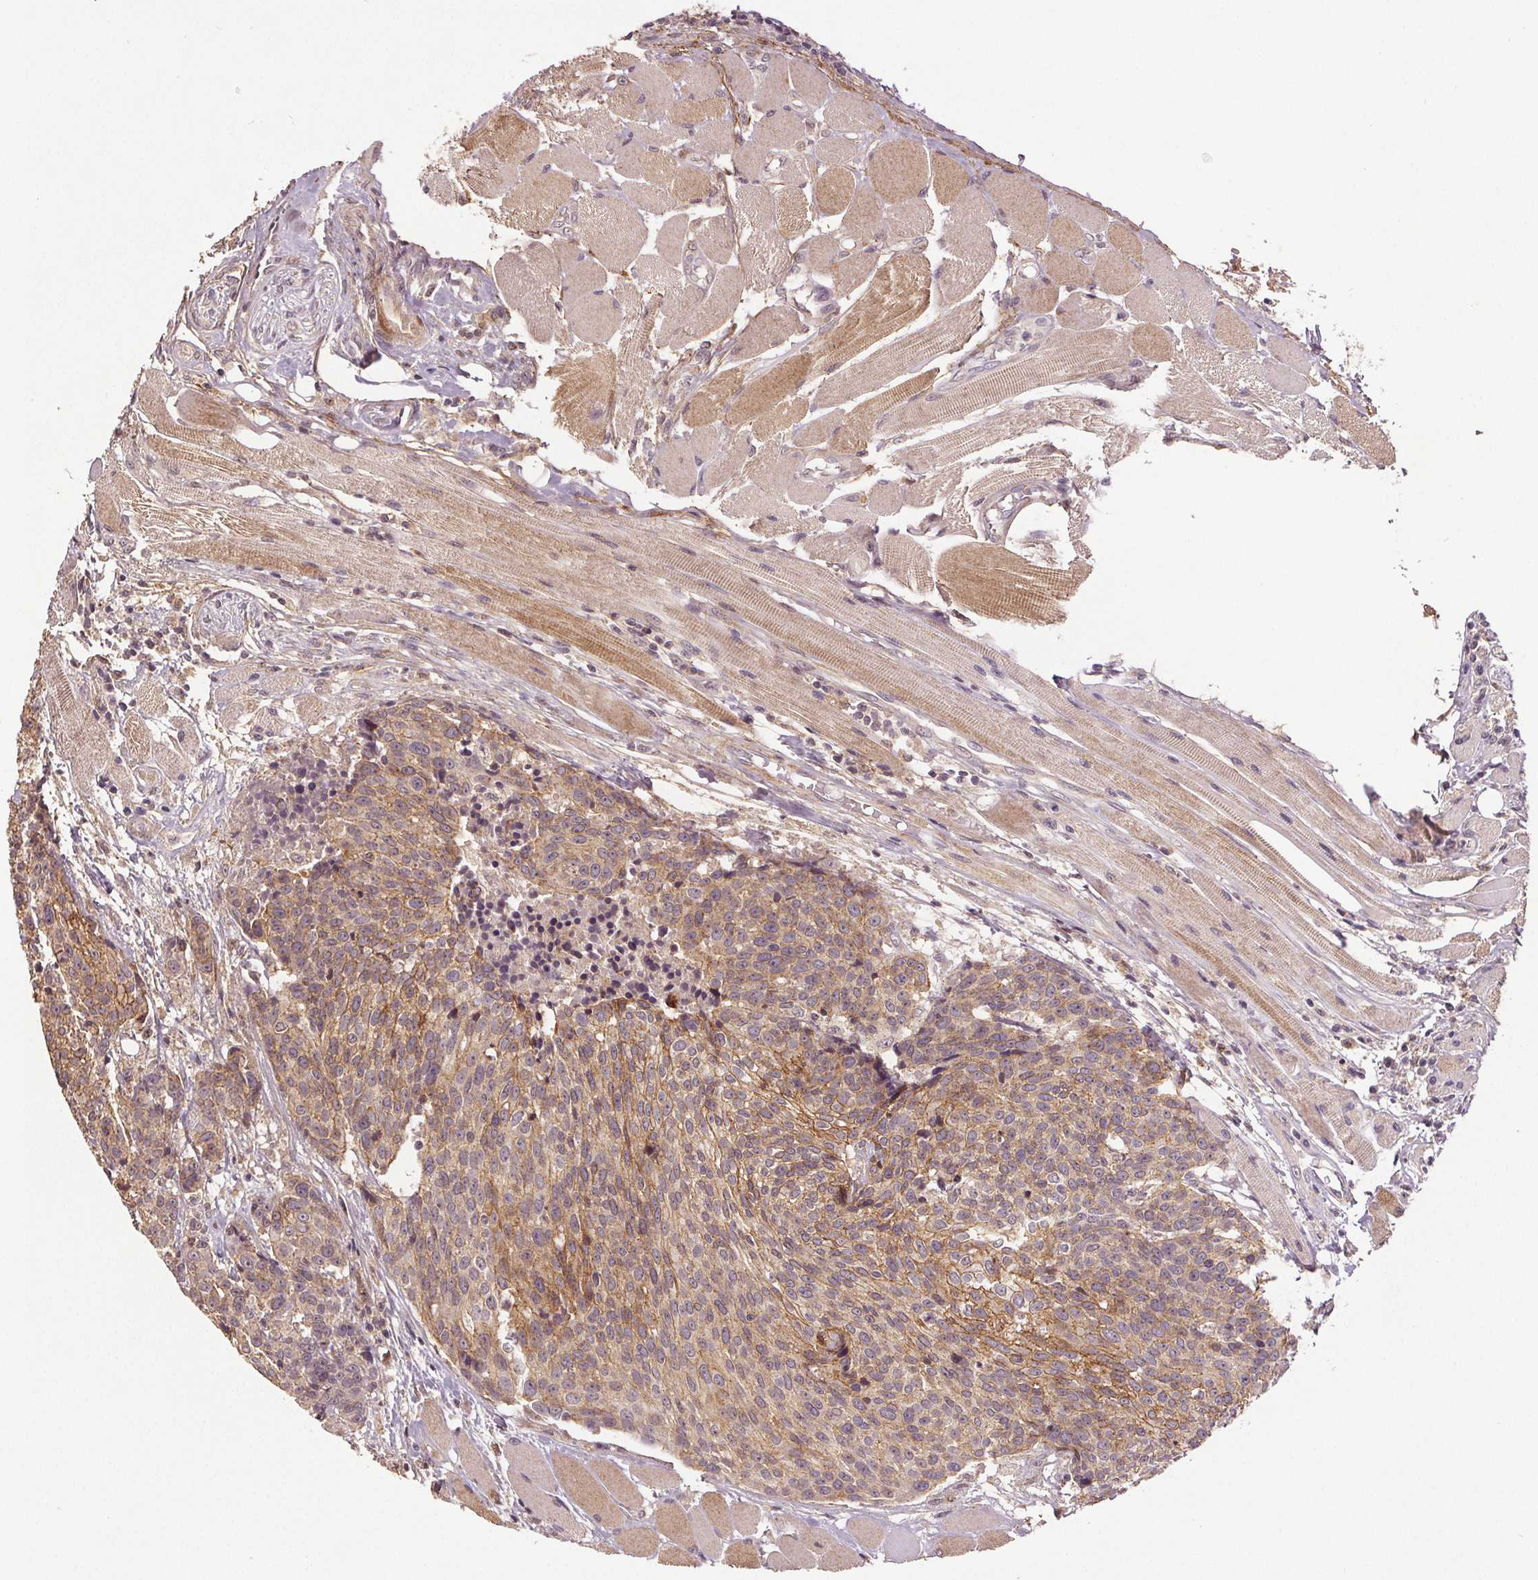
{"staining": {"intensity": "moderate", "quantity": "25%-75%", "location": "cytoplasmic/membranous"}, "tissue": "head and neck cancer", "cell_type": "Tumor cells", "image_type": "cancer", "snomed": [{"axis": "morphology", "description": "Squamous cell carcinoma, NOS"}, {"axis": "topography", "description": "Oral tissue"}, {"axis": "topography", "description": "Head-Neck"}], "caption": "Head and neck cancer (squamous cell carcinoma) stained with a protein marker displays moderate staining in tumor cells.", "gene": "EPHB3", "patient": {"sex": "male", "age": 64}}